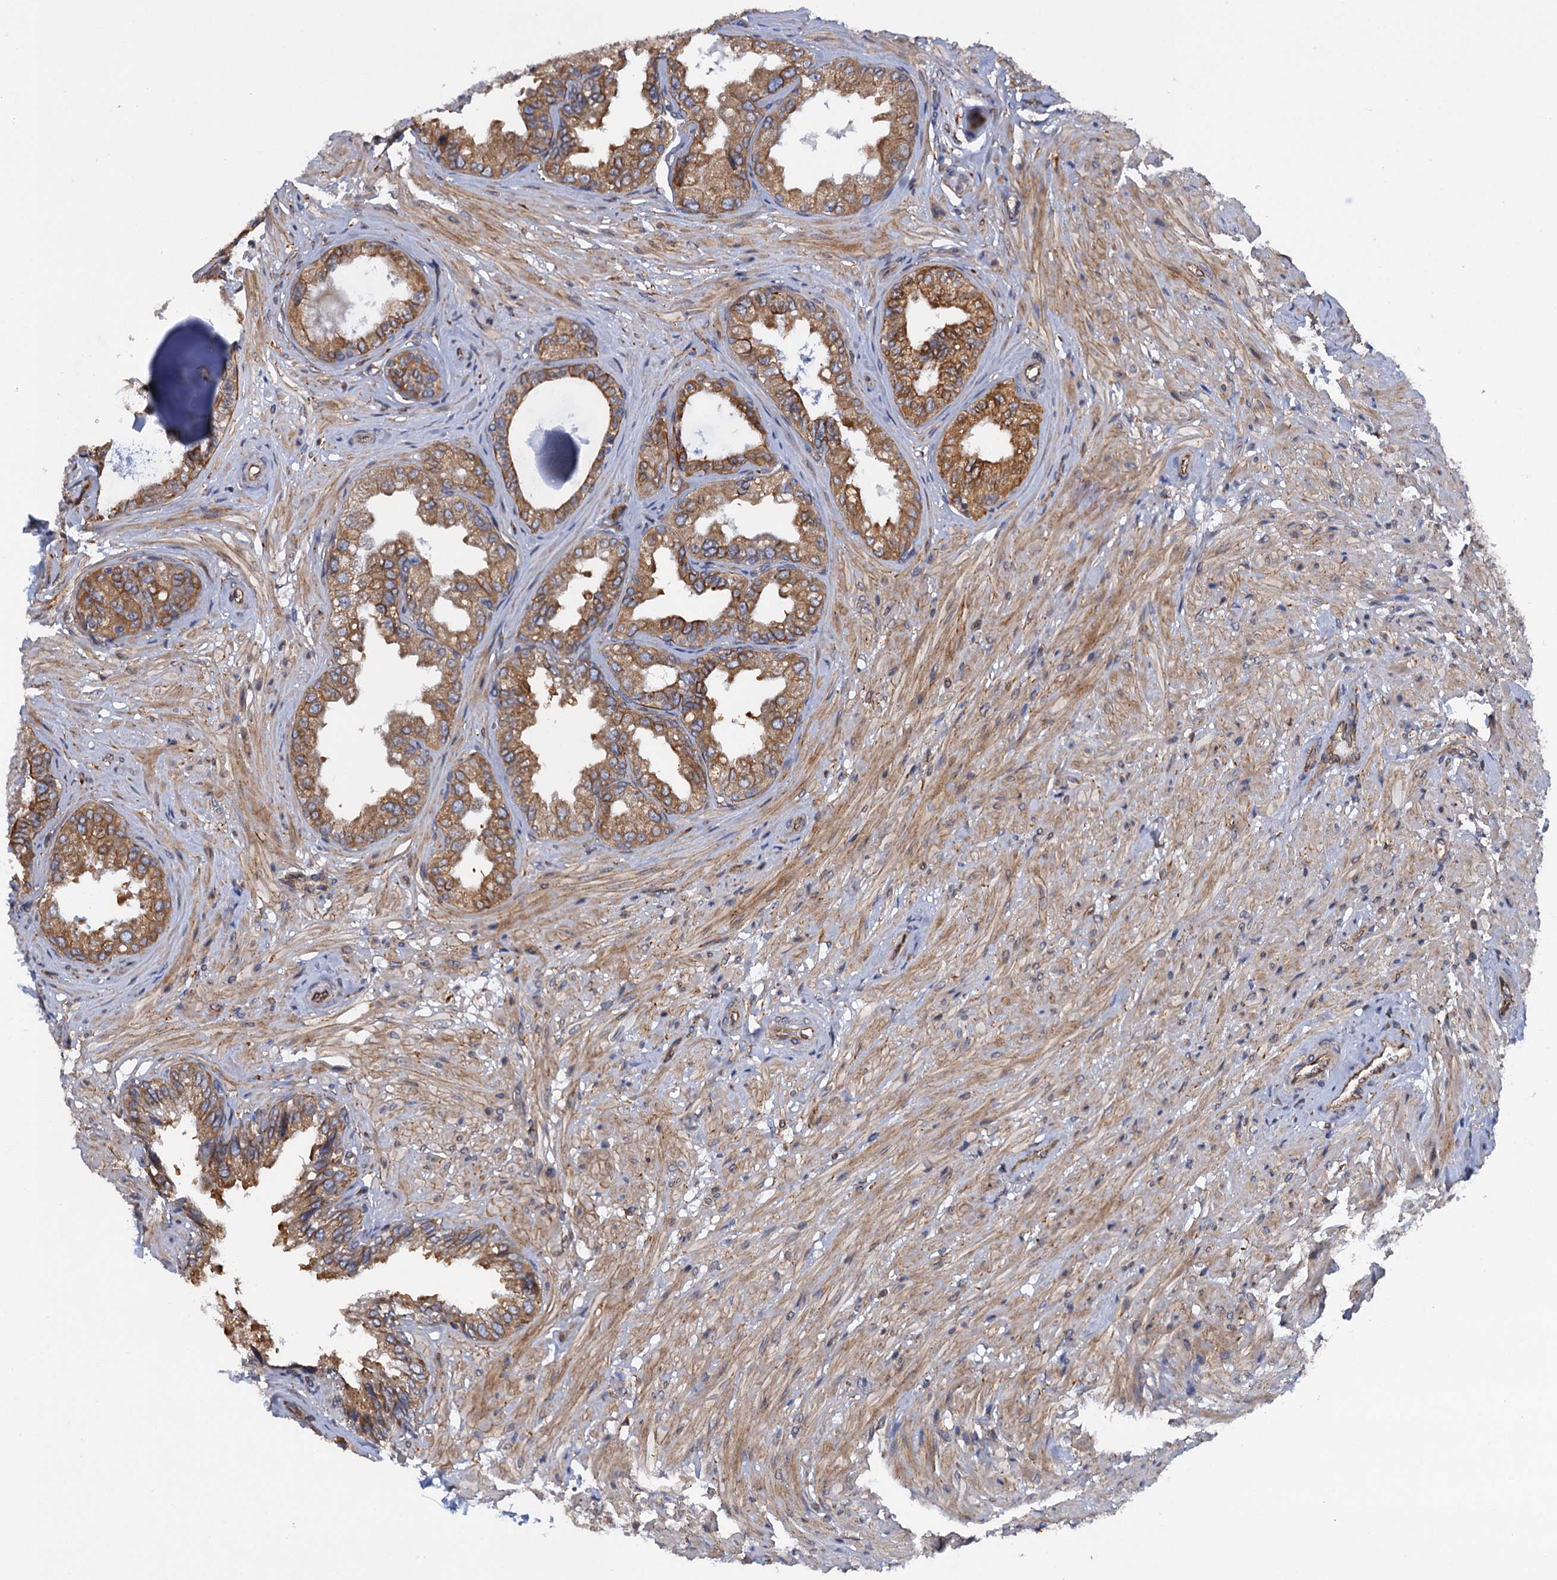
{"staining": {"intensity": "moderate", "quantity": ">75%", "location": "cytoplasmic/membranous"}, "tissue": "seminal vesicle", "cell_type": "Glandular cells", "image_type": "normal", "snomed": [{"axis": "morphology", "description": "Normal tissue, NOS"}, {"axis": "topography", "description": "Seminal veicle"}, {"axis": "topography", "description": "Peripheral nerve tissue"}], "caption": "Immunohistochemistry image of benign seminal vesicle stained for a protein (brown), which demonstrates medium levels of moderate cytoplasmic/membranous staining in about >75% of glandular cells.", "gene": "ARMC5", "patient": {"sex": "male", "age": 63}}